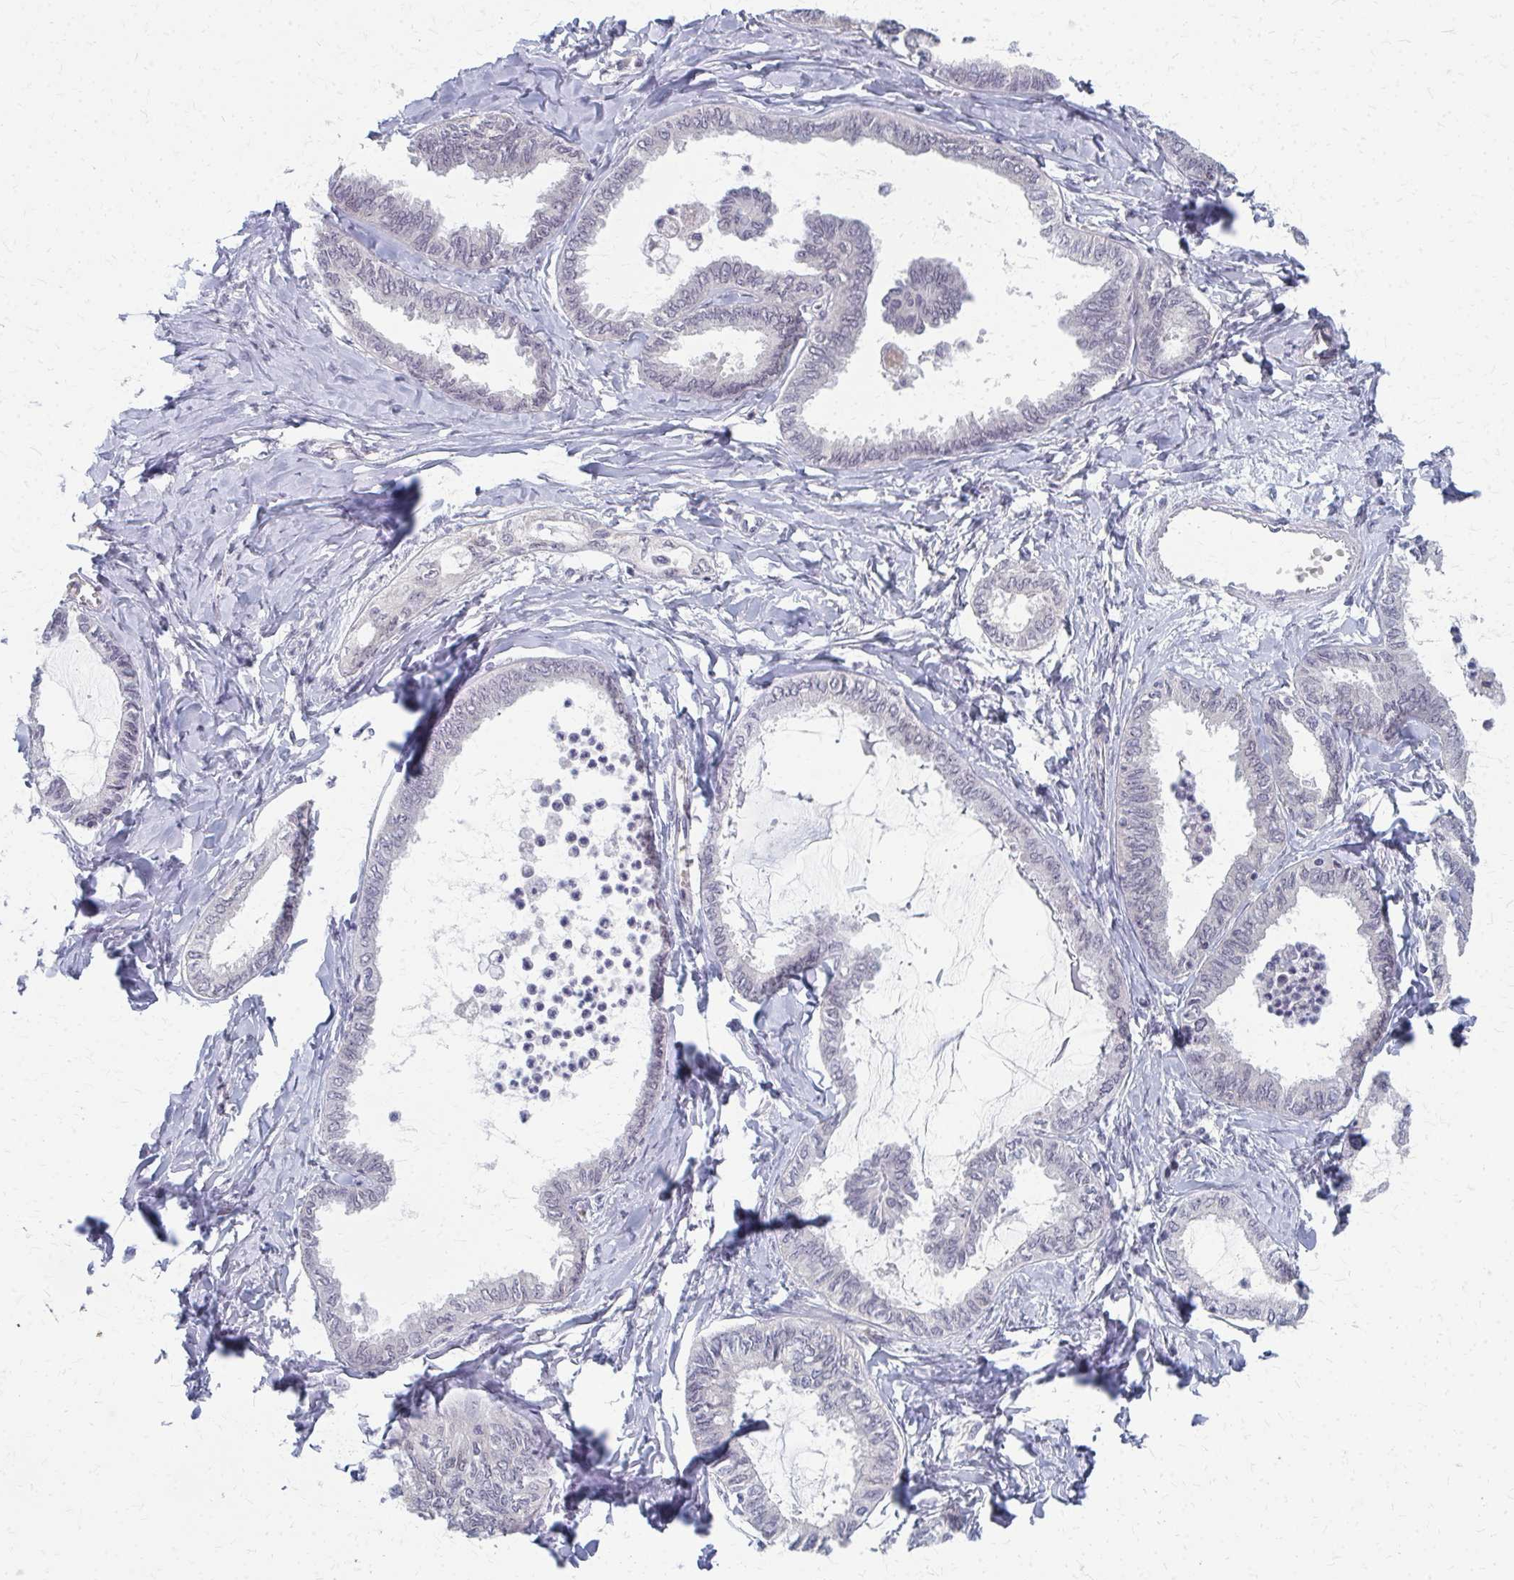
{"staining": {"intensity": "negative", "quantity": "none", "location": "none"}, "tissue": "ovarian cancer", "cell_type": "Tumor cells", "image_type": "cancer", "snomed": [{"axis": "morphology", "description": "Carcinoma, endometroid"}, {"axis": "topography", "description": "Ovary"}], "caption": "The image exhibits no staining of tumor cells in ovarian endometroid carcinoma. (Immunohistochemistry (ihc), brightfield microscopy, high magnification).", "gene": "NUDT16", "patient": {"sex": "female", "age": 70}}